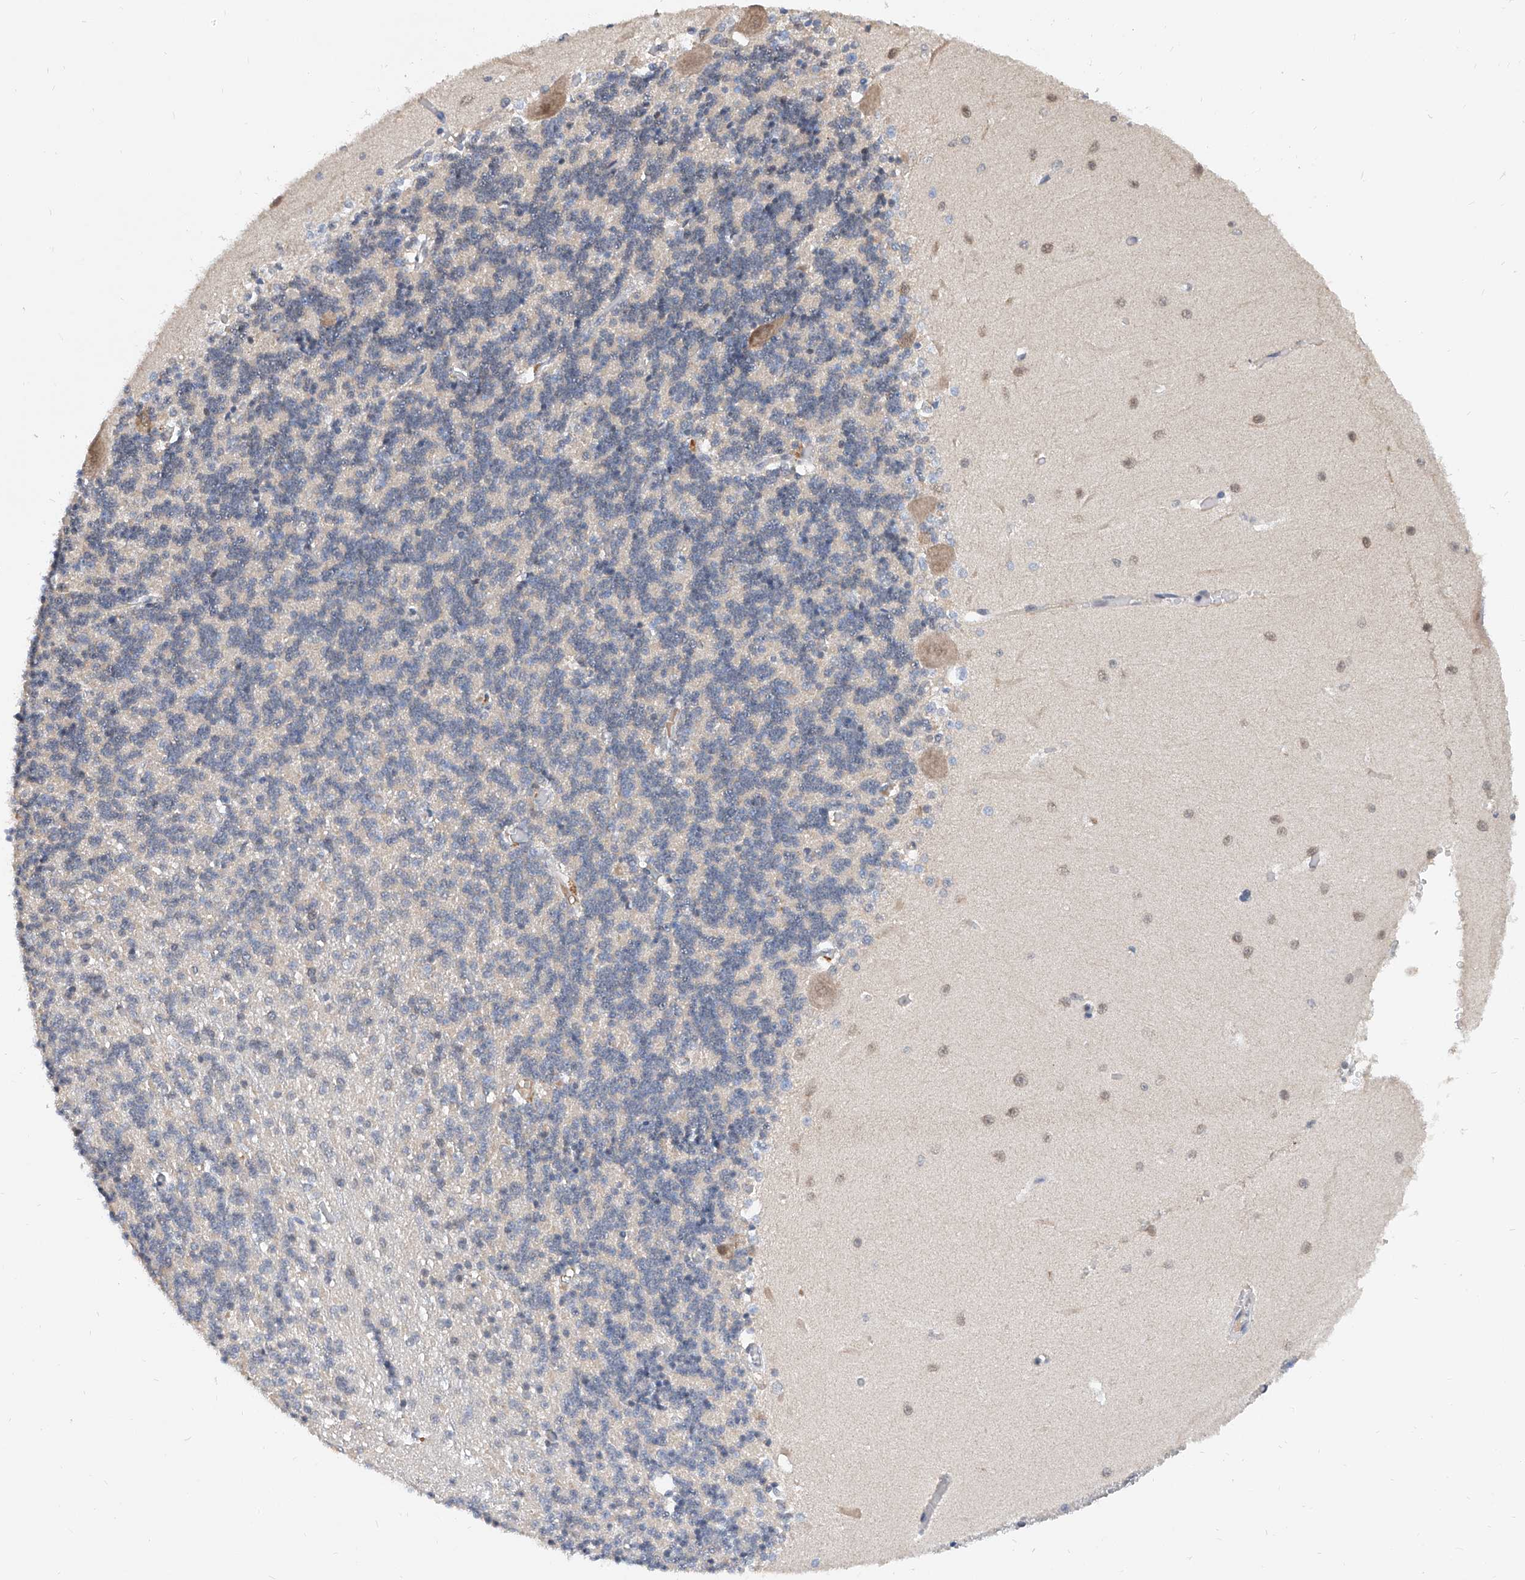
{"staining": {"intensity": "negative", "quantity": "none", "location": "none"}, "tissue": "cerebellum", "cell_type": "Cells in granular layer", "image_type": "normal", "snomed": [{"axis": "morphology", "description": "Normal tissue, NOS"}, {"axis": "topography", "description": "Cerebellum"}], "caption": "Human cerebellum stained for a protein using immunohistochemistry shows no positivity in cells in granular layer.", "gene": "CARMIL3", "patient": {"sex": "male", "age": 37}}